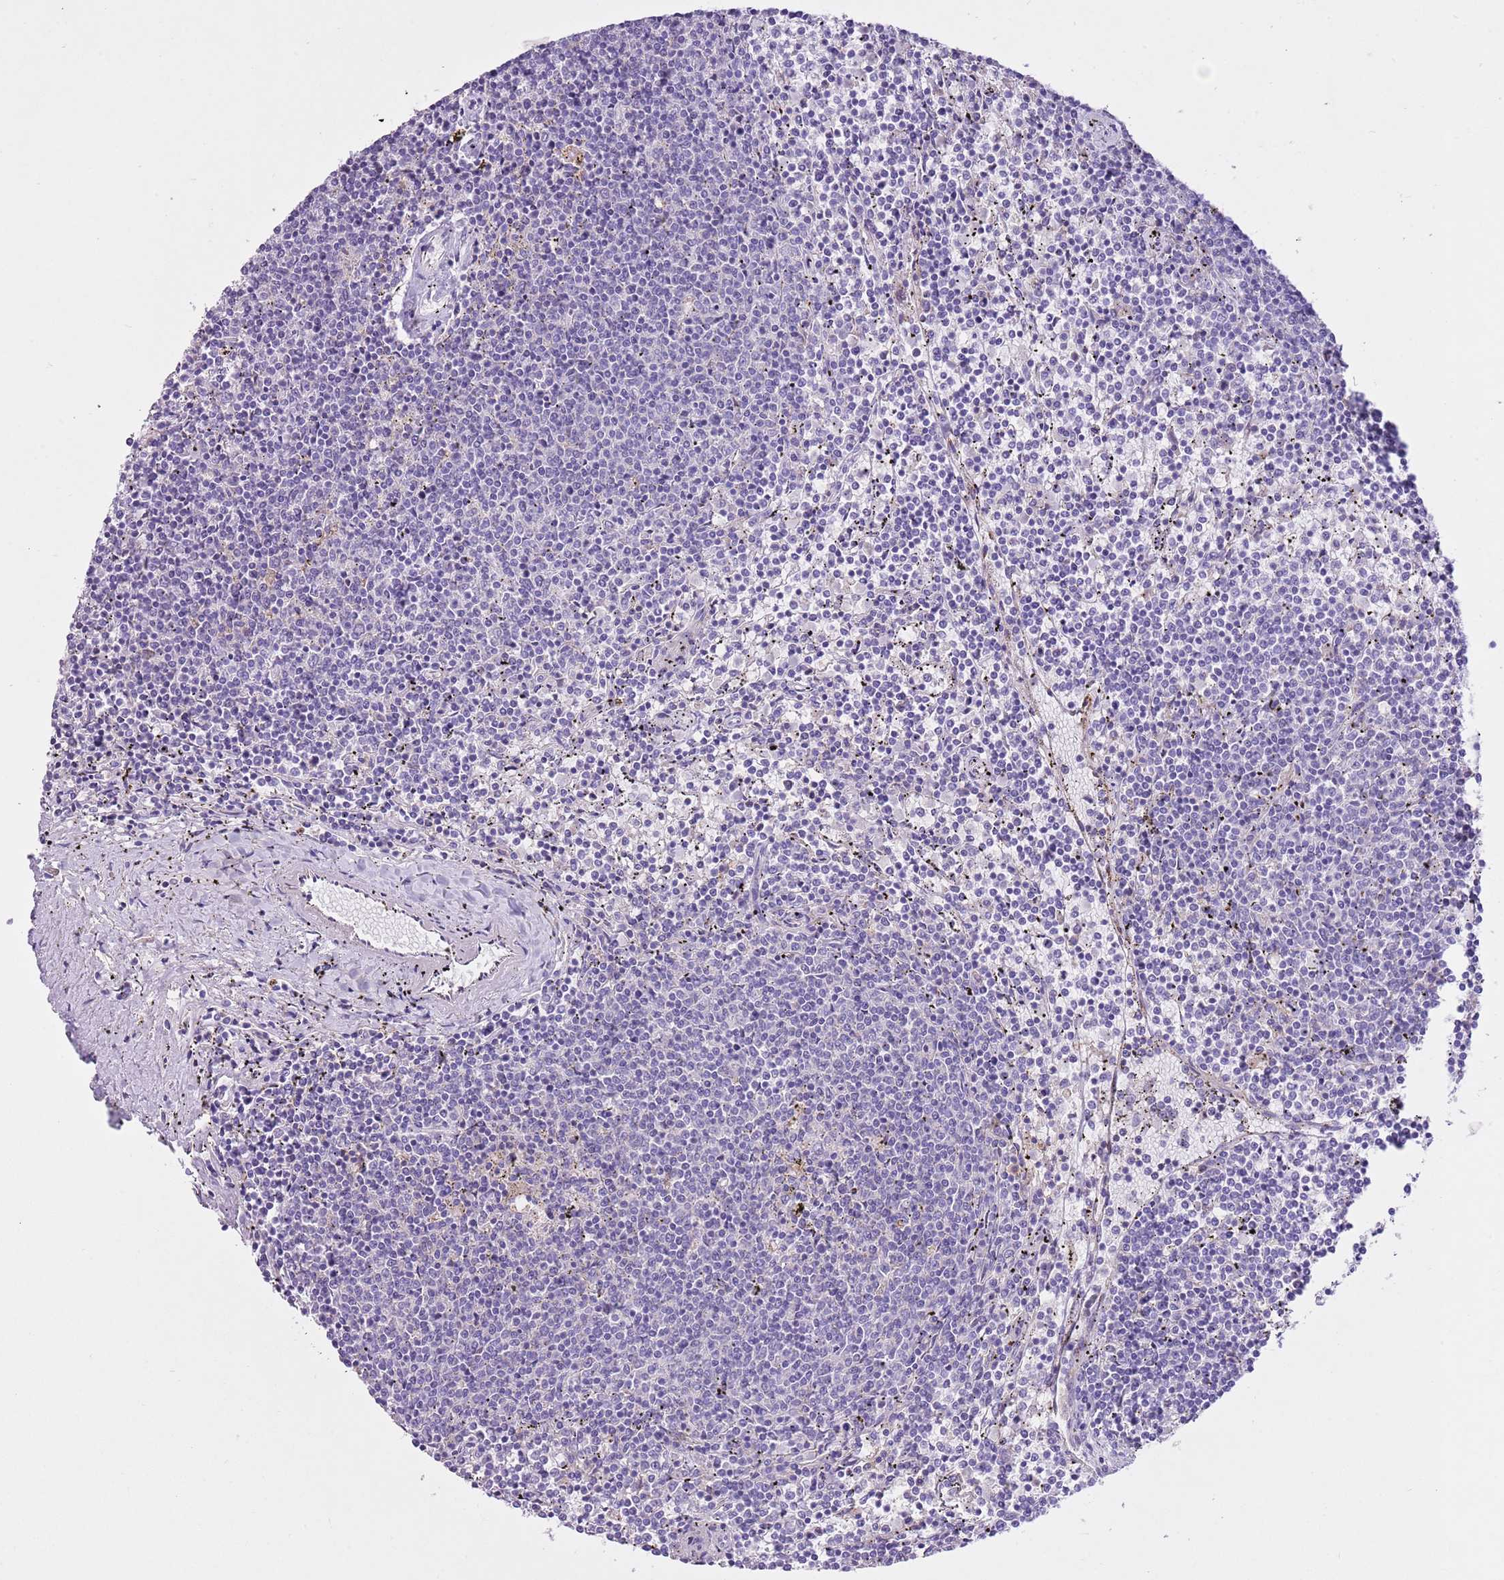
{"staining": {"intensity": "negative", "quantity": "none", "location": "none"}, "tissue": "lymphoma", "cell_type": "Tumor cells", "image_type": "cancer", "snomed": [{"axis": "morphology", "description": "Malignant lymphoma, non-Hodgkin's type, Low grade"}, {"axis": "topography", "description": "Spleen"}], "caption": "Human malignant lymphoma, non-Hodgkin's type (low-grade) stained for a protein using IHC reveals no expression in tumor cells.", "gene": "CLEC2A", "patient": {"sex": "female", "age": 50}}